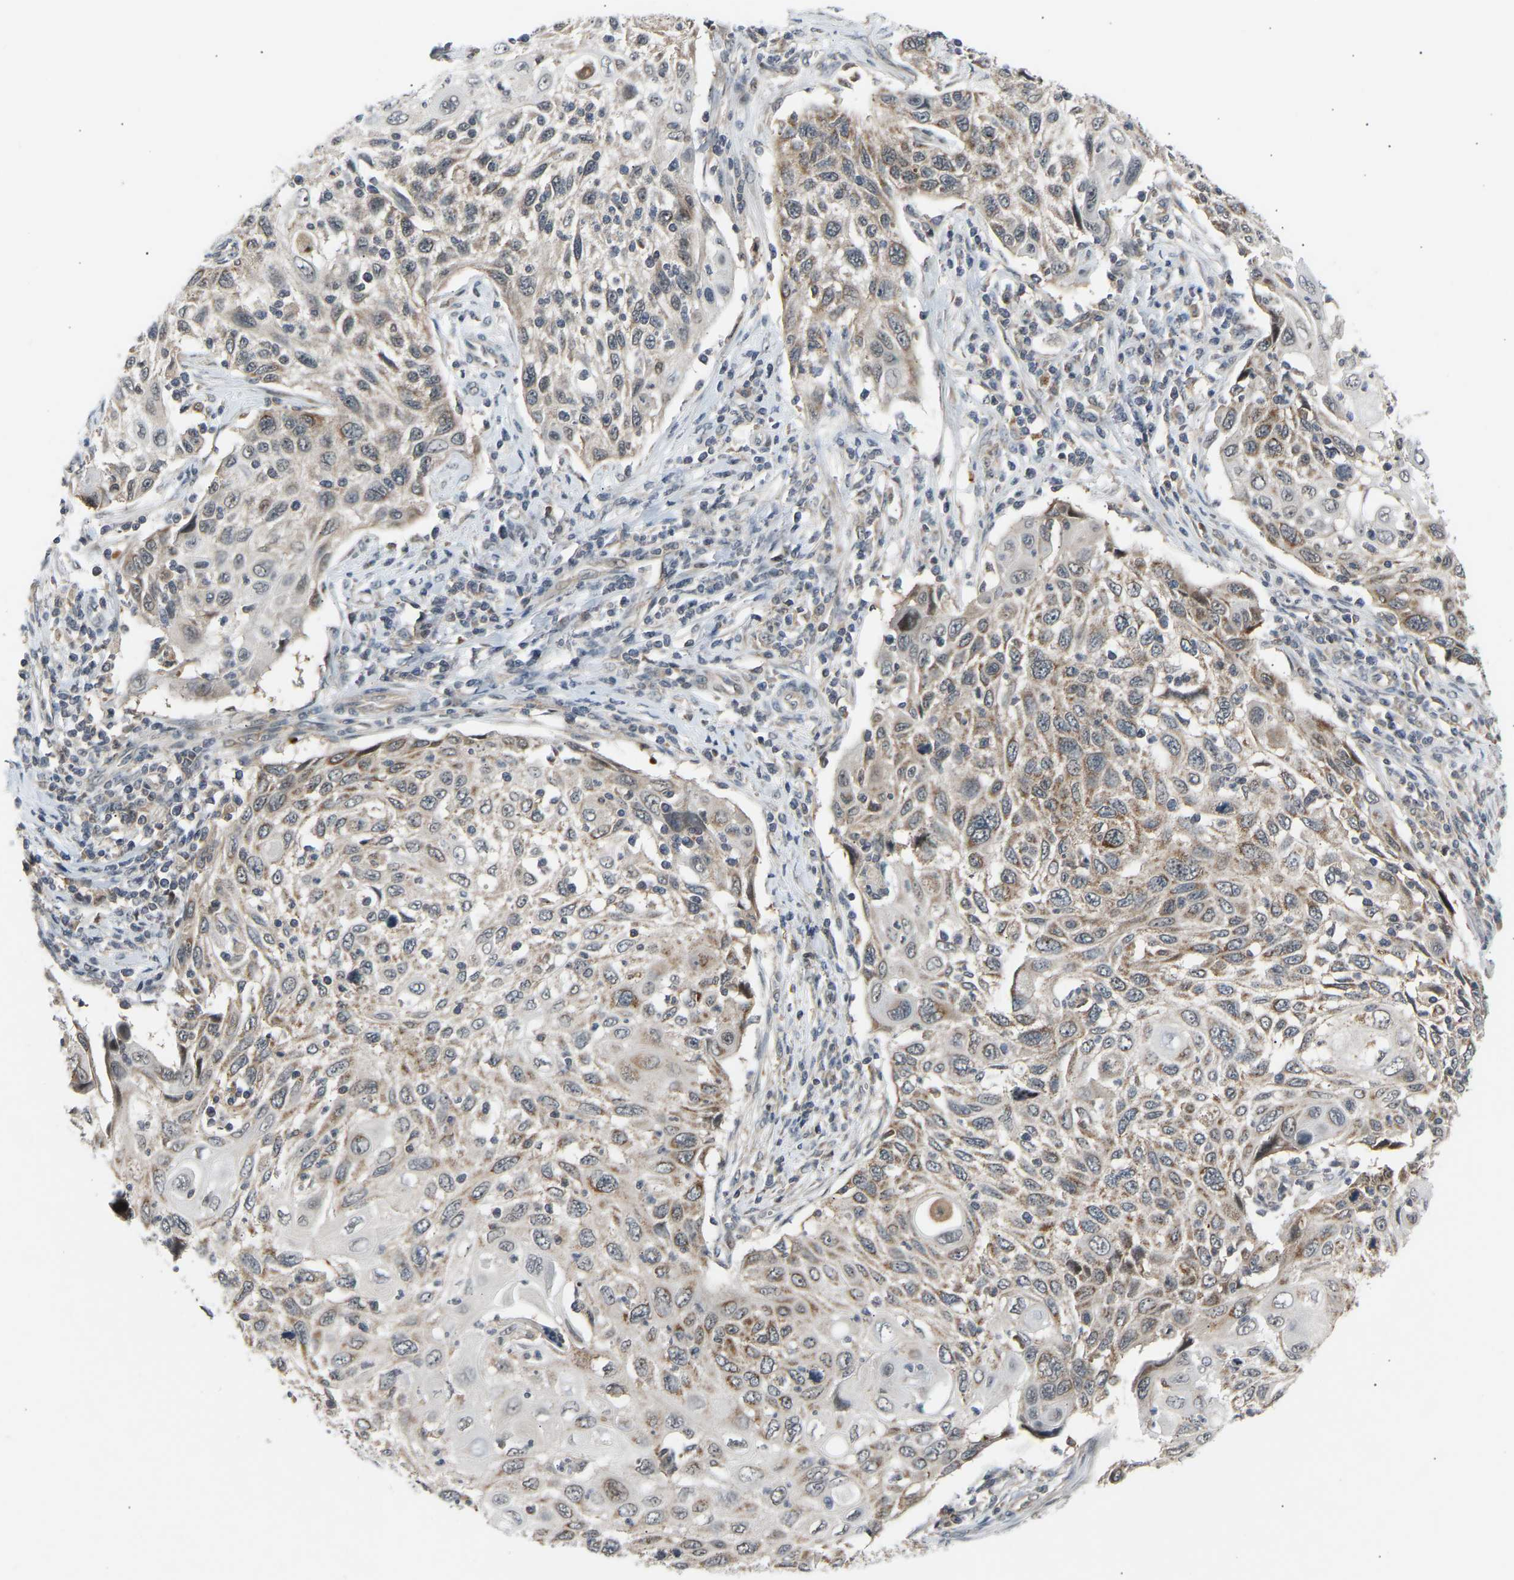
{"staining": {"intensity": "weak", "quantity": "<25%", "location": "cytoplasmic/membranous"}, "tissue": "cervical cancer", "cell_type": "Tumor cells", "image_type": "cancer", "snomed": [{"axis": "morphology", "description": "Squamous cell carcinoma, NOS"}, {"axis": "topography", "description": "Cervix"}], "caption": "The histopathology image shows no staining of tumor cells in cervical squamous cell carcinoma.", "gene": "SLIRP", "patient": {"sex": "female", "age": 70}}